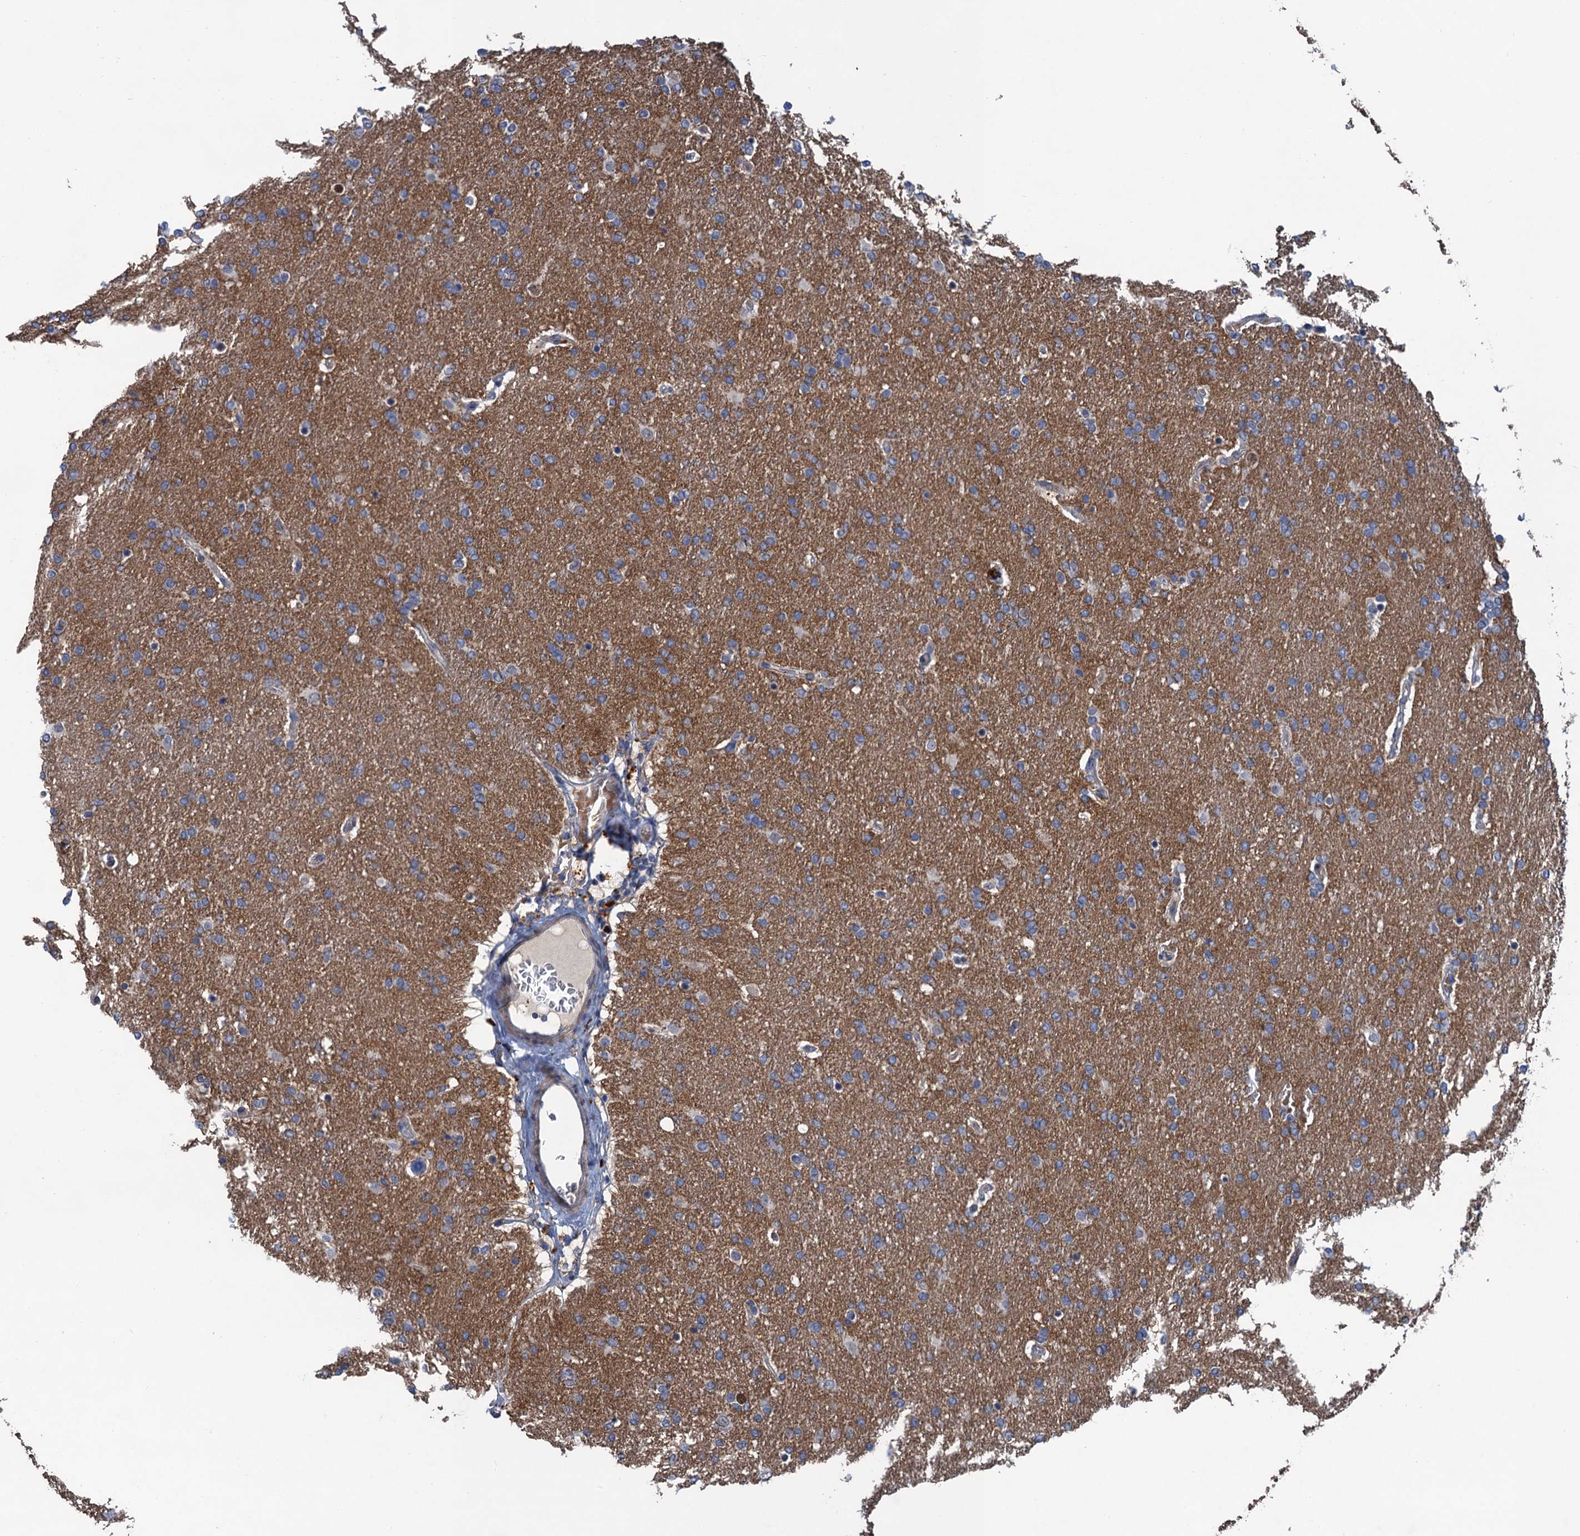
{"staining": {"intensity": "weak", "quantity": "25%-75%", "location": "cytoplasmic/membranous"}, "tissue": "glioma", "cell_type": "Tumor cells", "image_type": "cancer", "snomed": [{"axis": "morphology", "description": "Glioma, malignant, High grade"}, {"axis": "topography", "description": "Brain"}], "caption": "Brown immunohistochemical staining in high-grade glioma (malignant) exhibits weak cytoplasmic/membranous staining in about 25%-75% of tumor cells.", "gene": "TRAF7", "patient": {"sex": "male", "age": 72}}